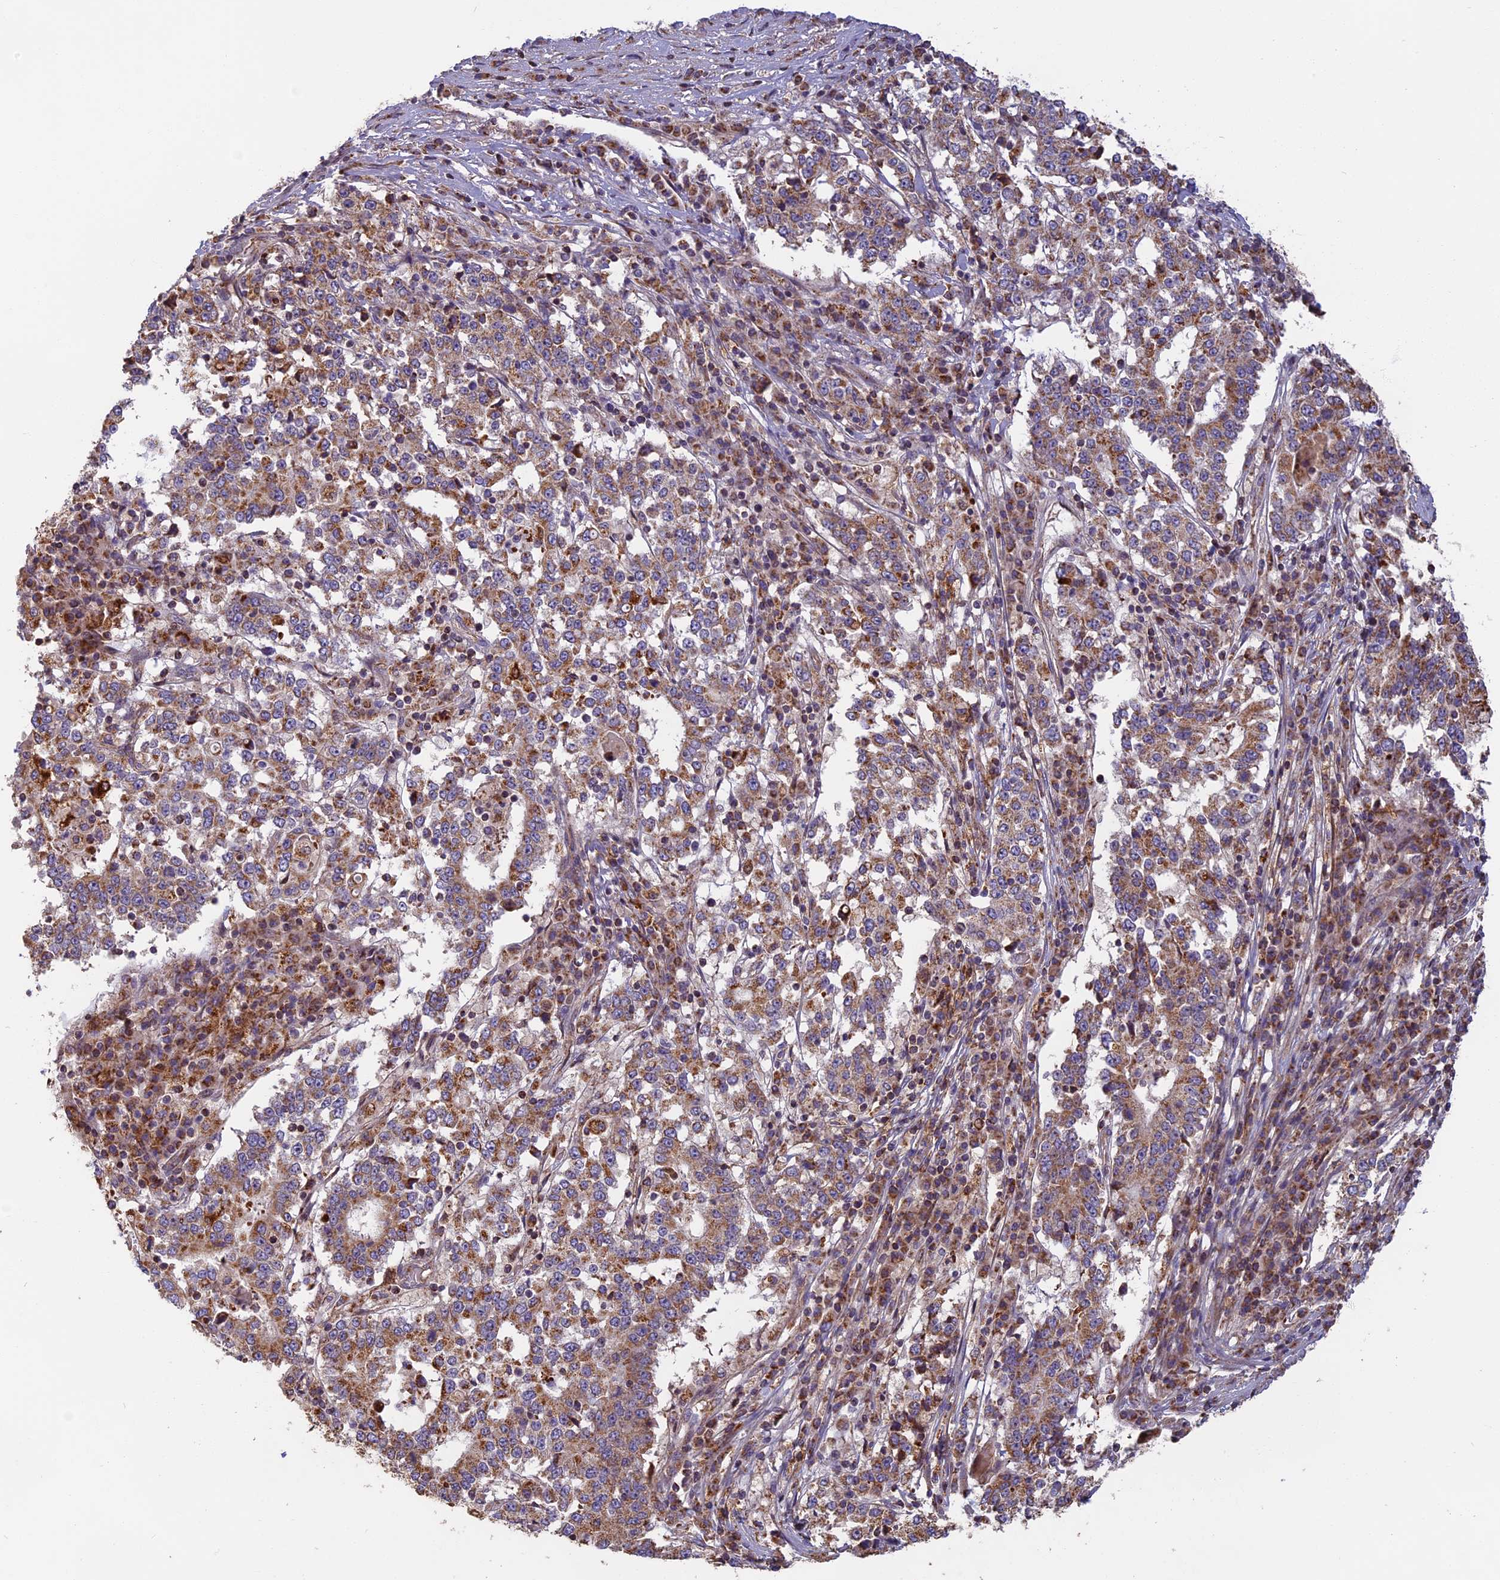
{"staining": {"intensity": "moderate", "quantity": "25%-75%", "location": "cytoplasmic/membranous"}, "tissue": "stomach cancer", "cell_type": "Tumor cells", "image_type": "cancer", "snomed": [{"axis": "morphology", "description": "Adenocarcinoma, NOS"}, {"axis": "topography", "description": "Stomach"}], "caption": "Immunohistochemical staining of stomach cancer (adenocarcinoma) reveals moderate cytoplasmic/membranous protein positivity in approximately 25%-75% of tumor cells.", "gene": "EDAR", "patient": {"sex": "male", "age": 59}}